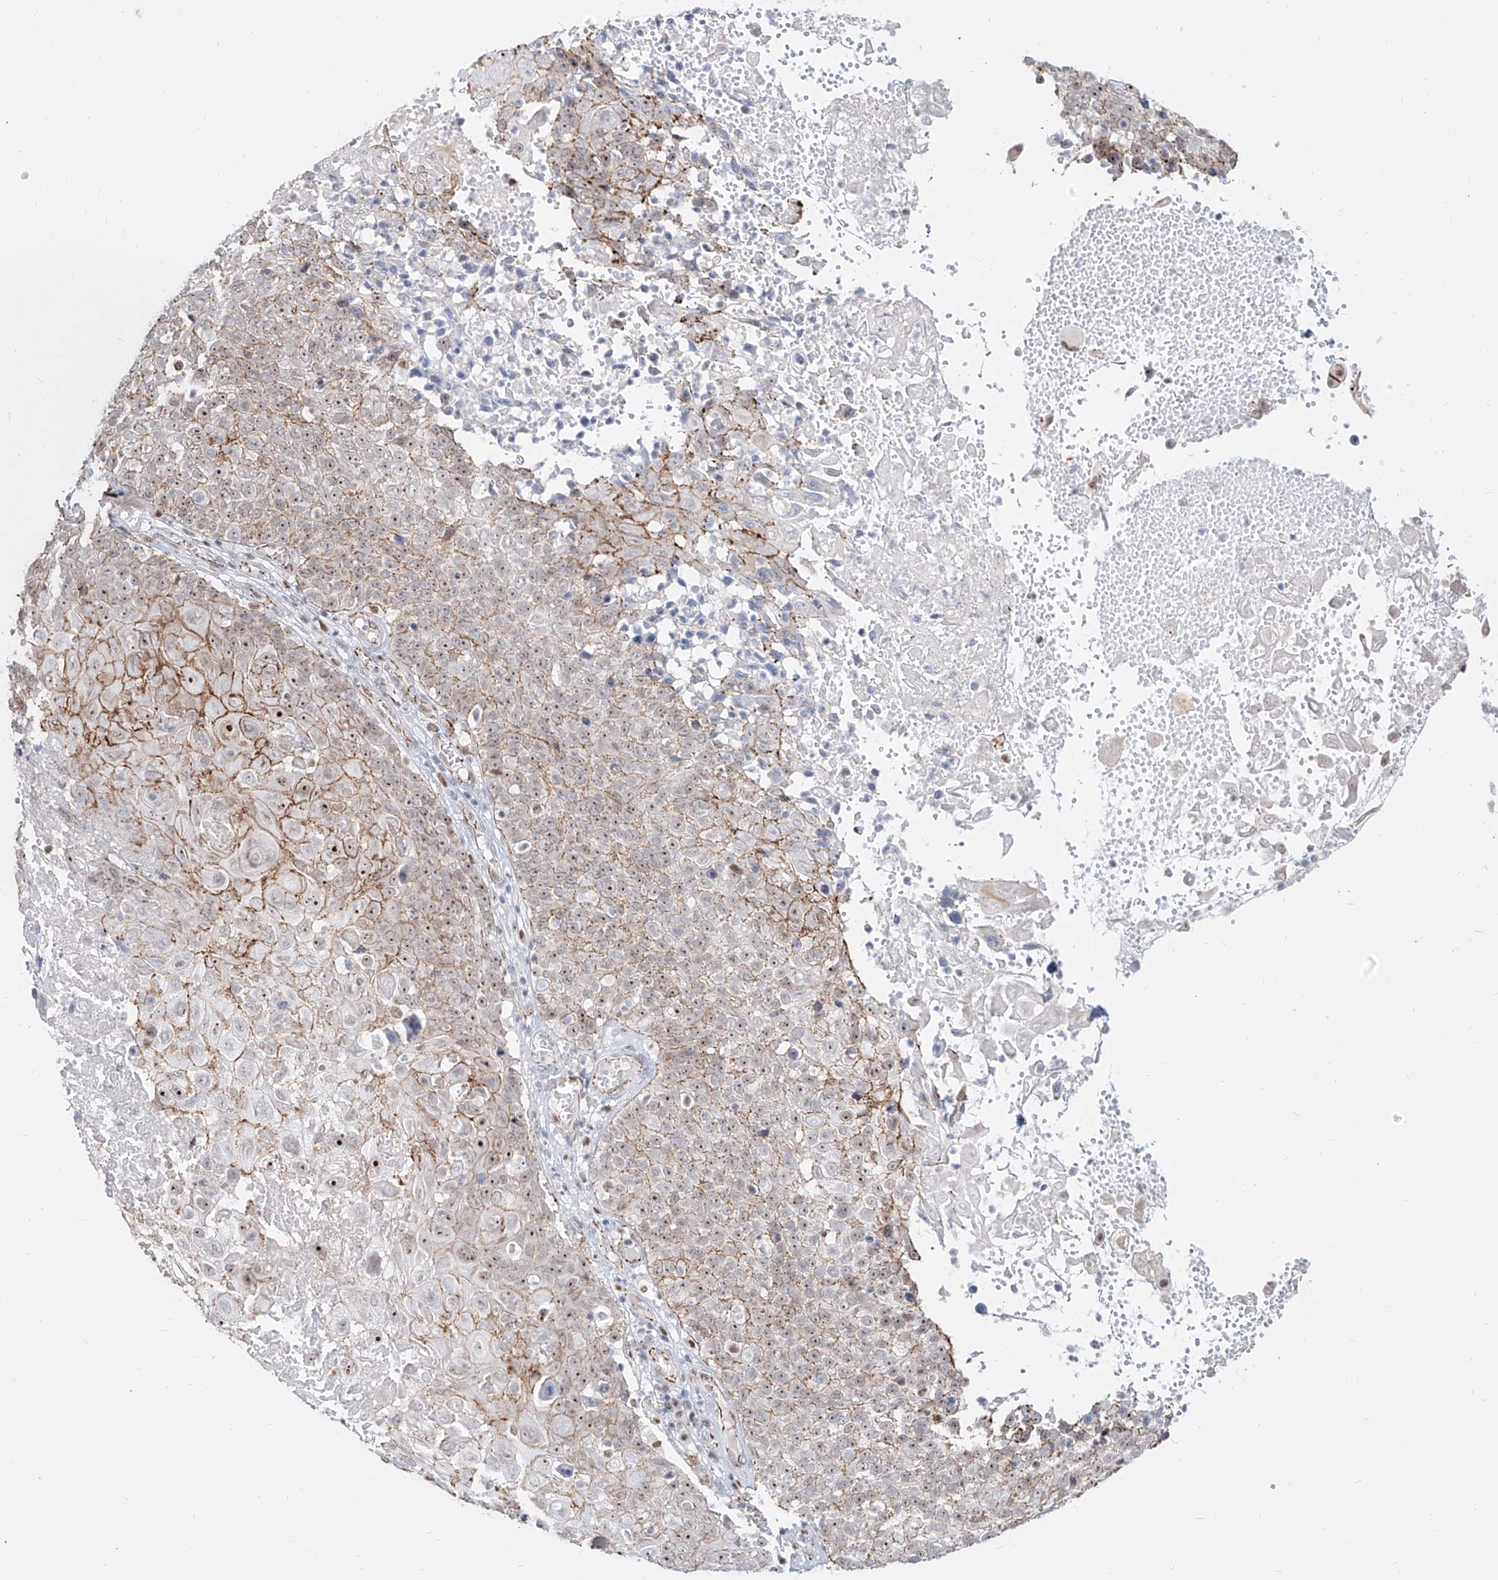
{"staining": {"intensity": "strong", "quantity": "<25%", "location": "cytoplasmic/membranous,nuclear"}, "tissue": "cervical cancer", "cell_type": "Tumor cells", "image_type": "cancer", "snomed": [{"axis": "morphology", "description": "Squamous cell carcinoma, NOS"}, {"axis": "topography", "description": "Cervix"}], "caption": "A brown stain labels strong cytoplasmic/membranous and nuclear expression of a protein in human cervical squamous cell carcinoma tumor cells.", "gene": "ZNF710", "patient": {"sex": "female", "age": 74}}